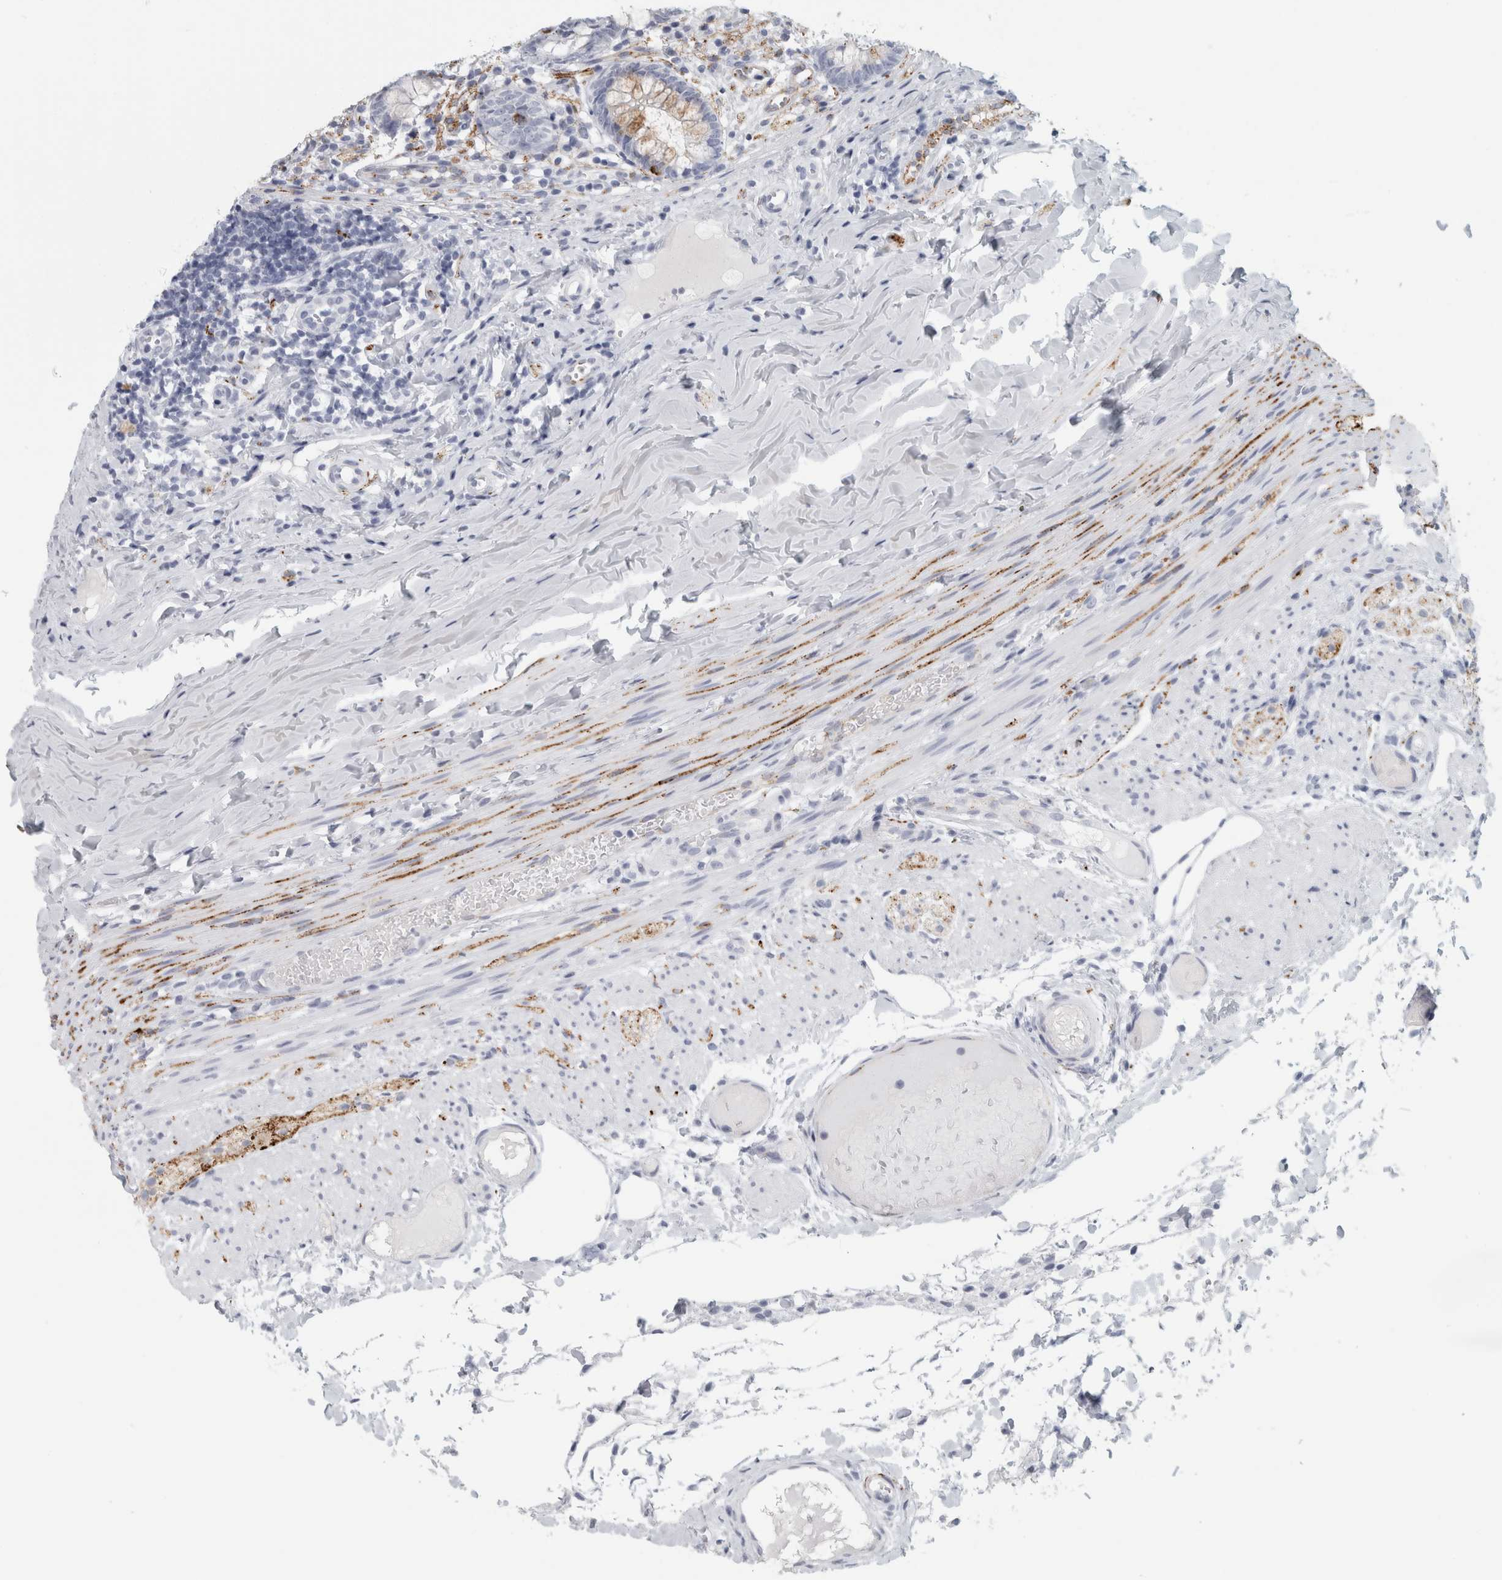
{"staining": {"intensity": "strong", "quantity": "<25%", "location": "cytoplasmic/membranous"}, "tissue": "appendix", "cell_type": "Glandular cells", "image_type": "normal", "snomed": [{"axis": "morphology", "description": "Normal tissue, NOS"}, {"axis": "topography", "description": "Appendix"}], "caption": "Strong cytoplasmic/membranous protein positivity is seen in approximately <25% of glandular cells in appendix. Nuclei are stained in blue.", "gene": "CPE", "patient": {"sex": "male", "age": 8}}